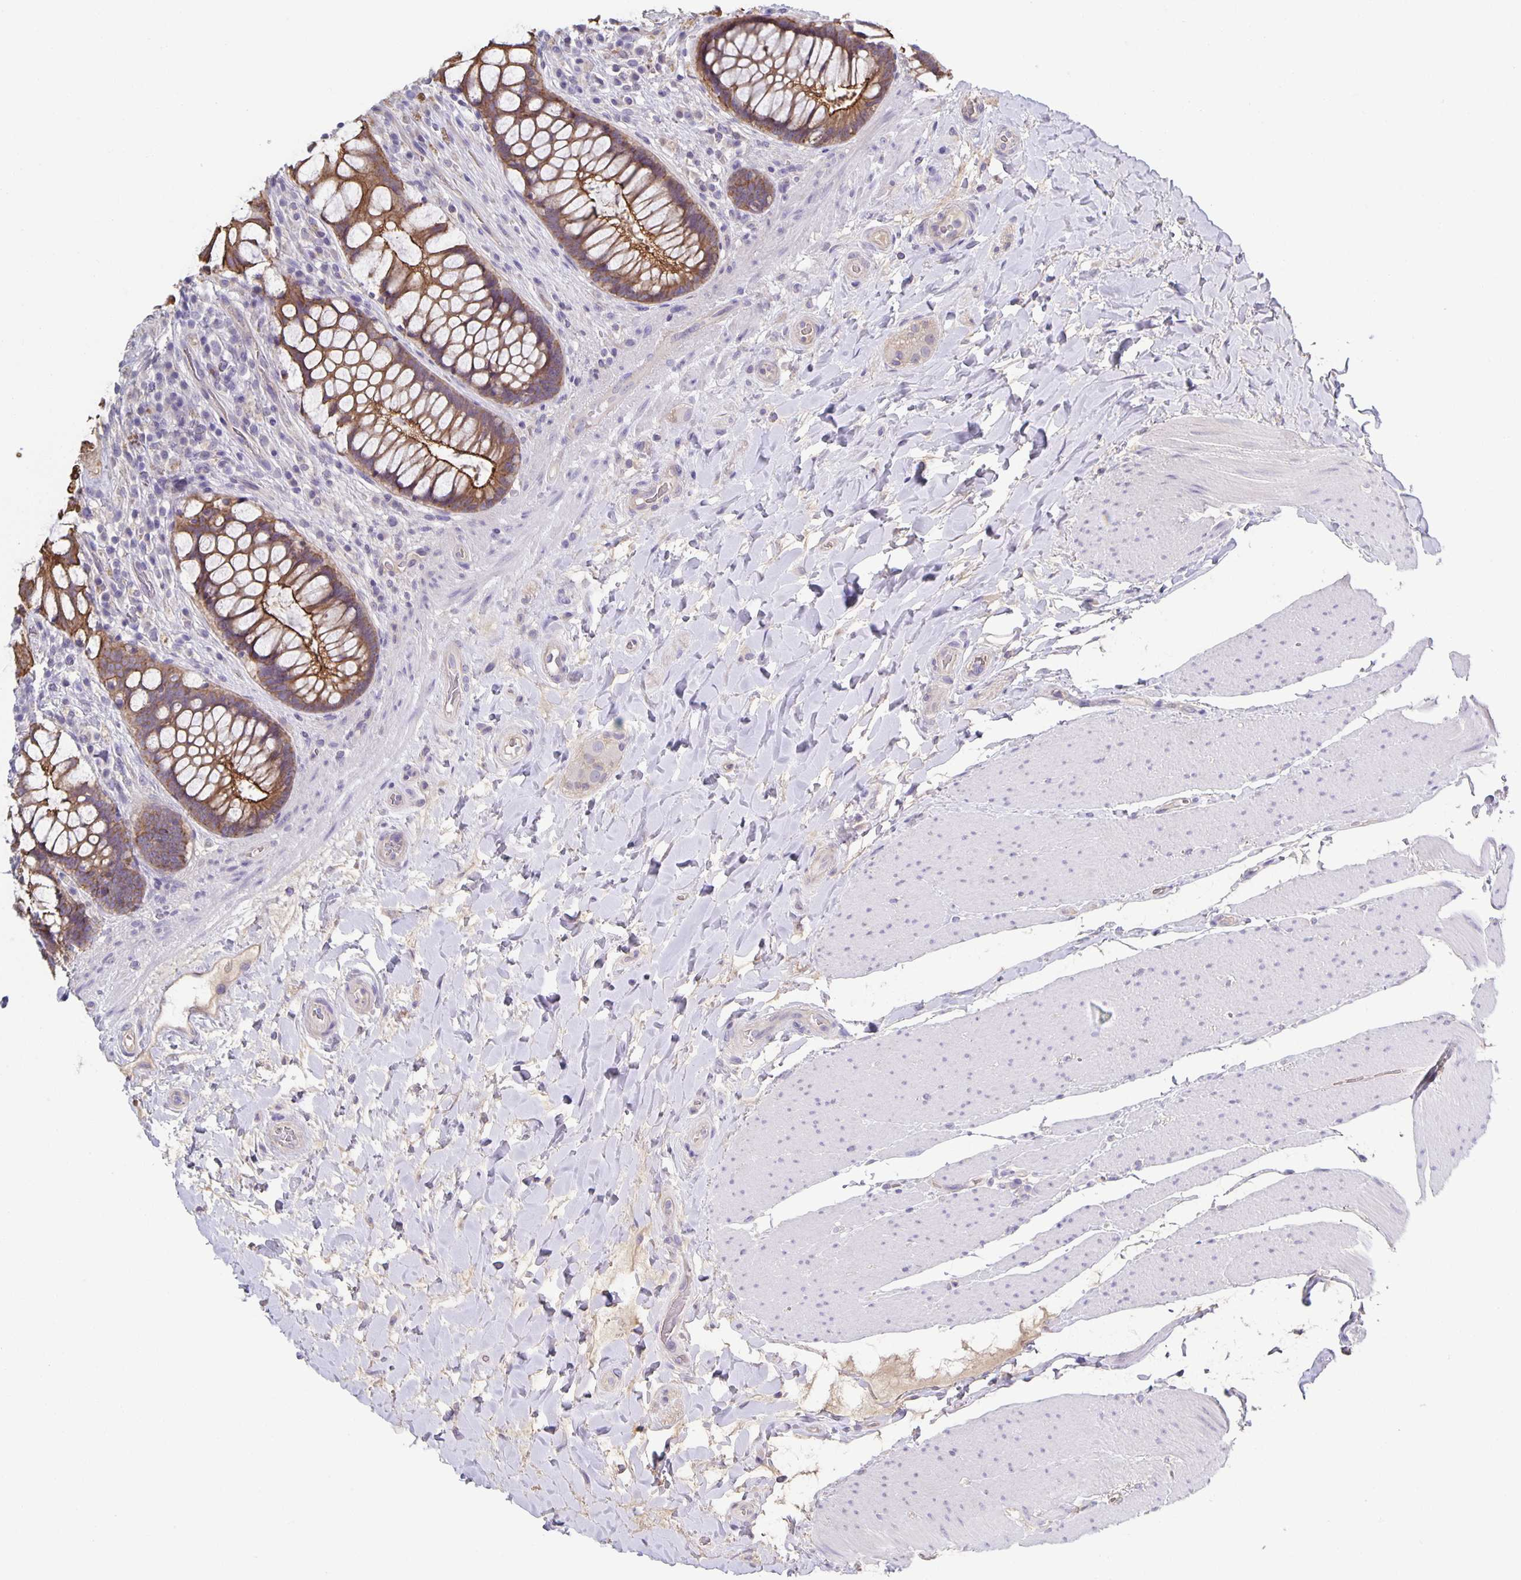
{"staining": {"intensity": "moderate", "quantity": ">75%", "location": "cytoplasmic/membranous"}, "tissue": "rectum", "cell_type": "Glandular cells", "image_type": "normal", "snomed": [{"axis": "morphology", "description": "Normal tissue, NOS"}, {"axis": "topography", "description": "Rectum"}], "caption": "IHC staining of normal rectum, which shows medium levels of moderate cytoplasmic/membranous expression in about >75% of glandular cells indicating moderate cytoplasmic/membranous protein staining. The staining was performed using DAB (brown) for protein detection and nuclei were counterstained in hematoxylin (blue).", "gene": "PTPN3", "patient": {"sex": "female", "age": 58}}